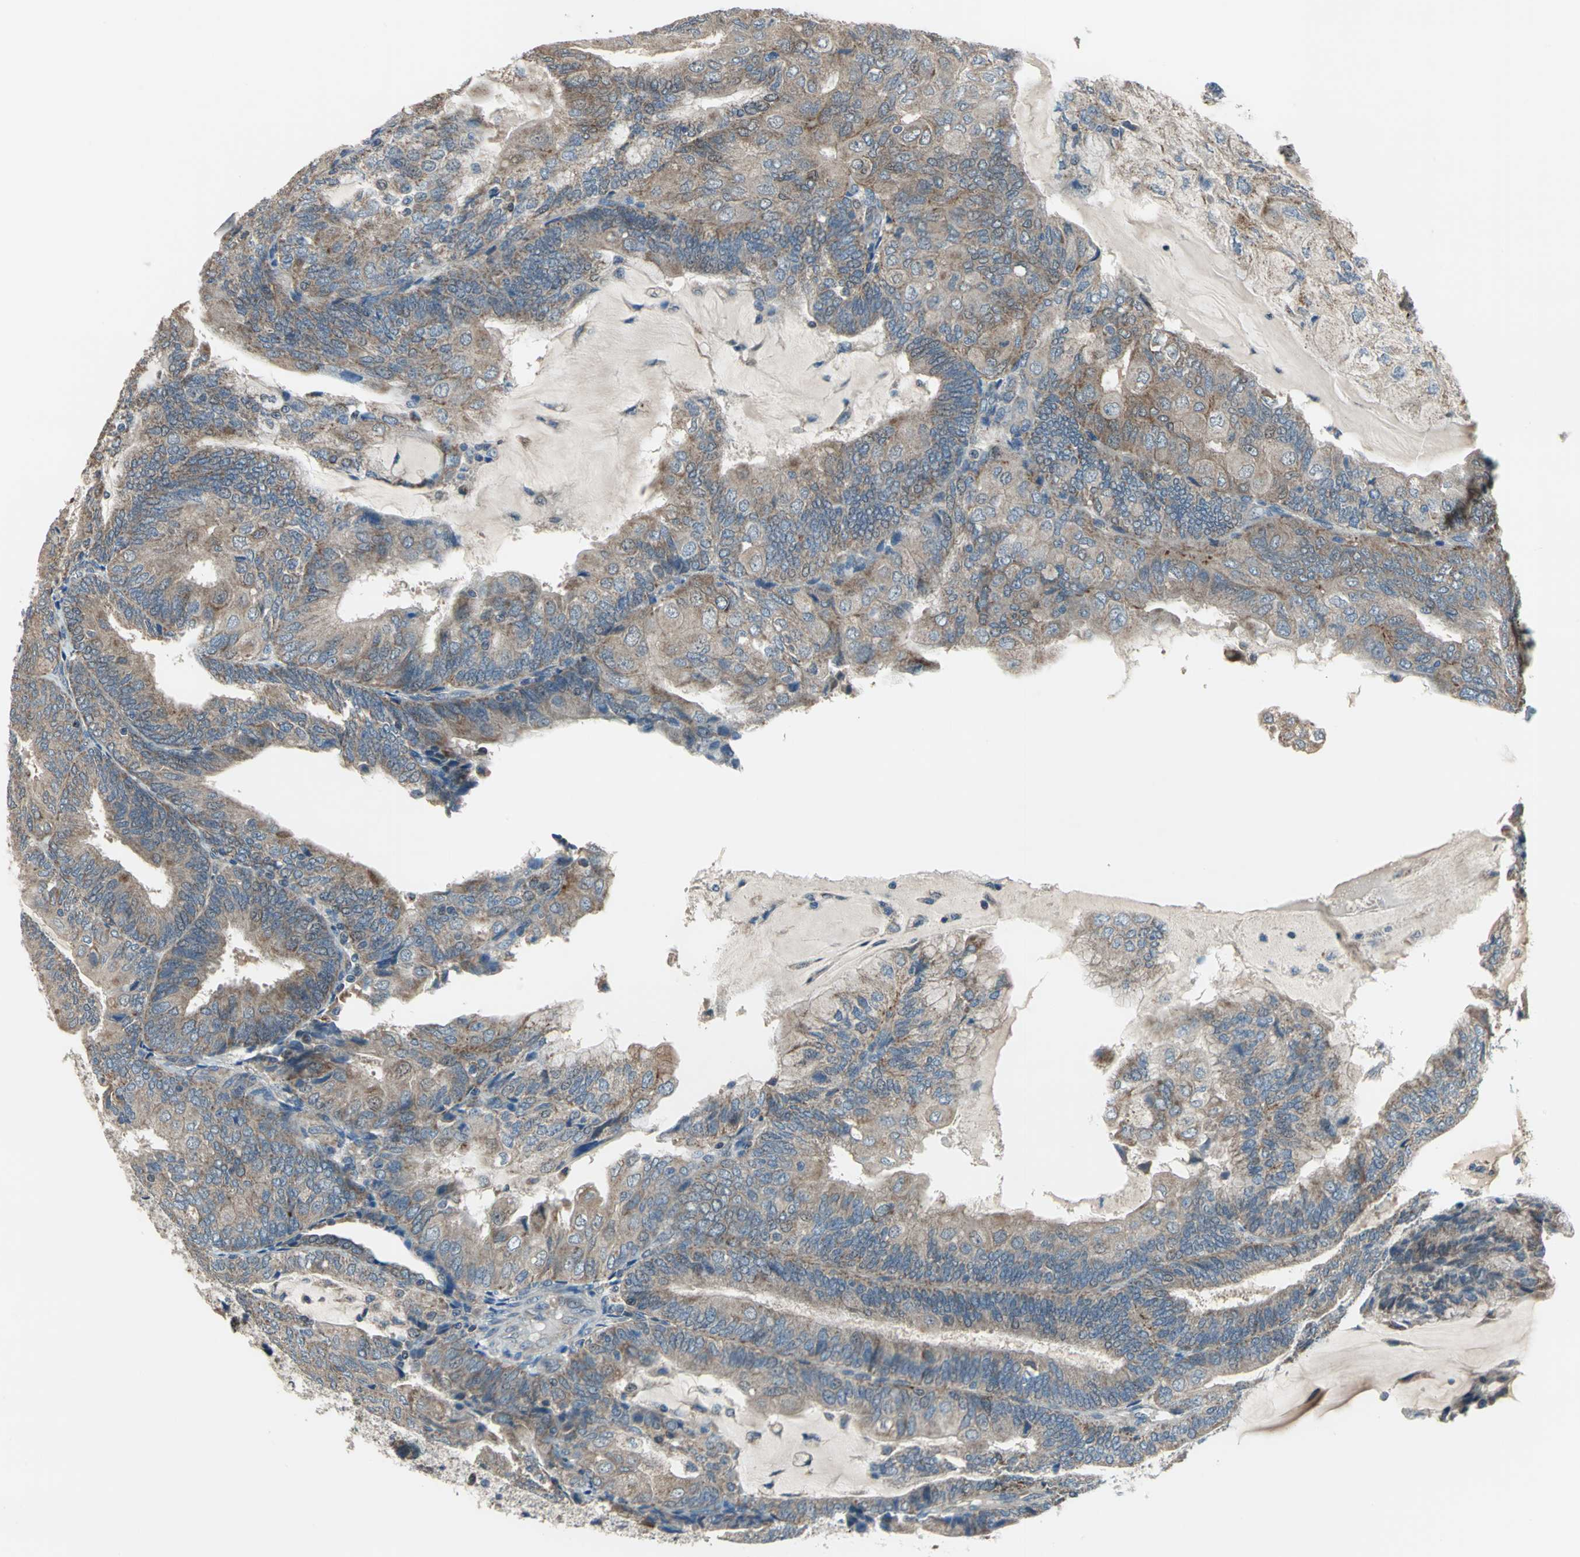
{"staining": {"intensity": "moderate", "quantity": ">75%", "location": "cytoplasmic/membranous"}, "tissue": "endometrial cancer", "cell_type": "Tumor cells", "image_type": "cancer", "snomed": [{"axis": "morphology", "description": "Adenocarcinoma, NOS"}, {"axis": "topography", "description": "Endometrium"}], "caption": "Immunohistochemistry (IHC) of endometrial adenocarcinoma exhibits medium levels of moderate cytoplasmic/membranous staining in approximately >75% of tumor cells.", "gene": "TRAK1", "patient": {"sex": "female", "age": 81}}